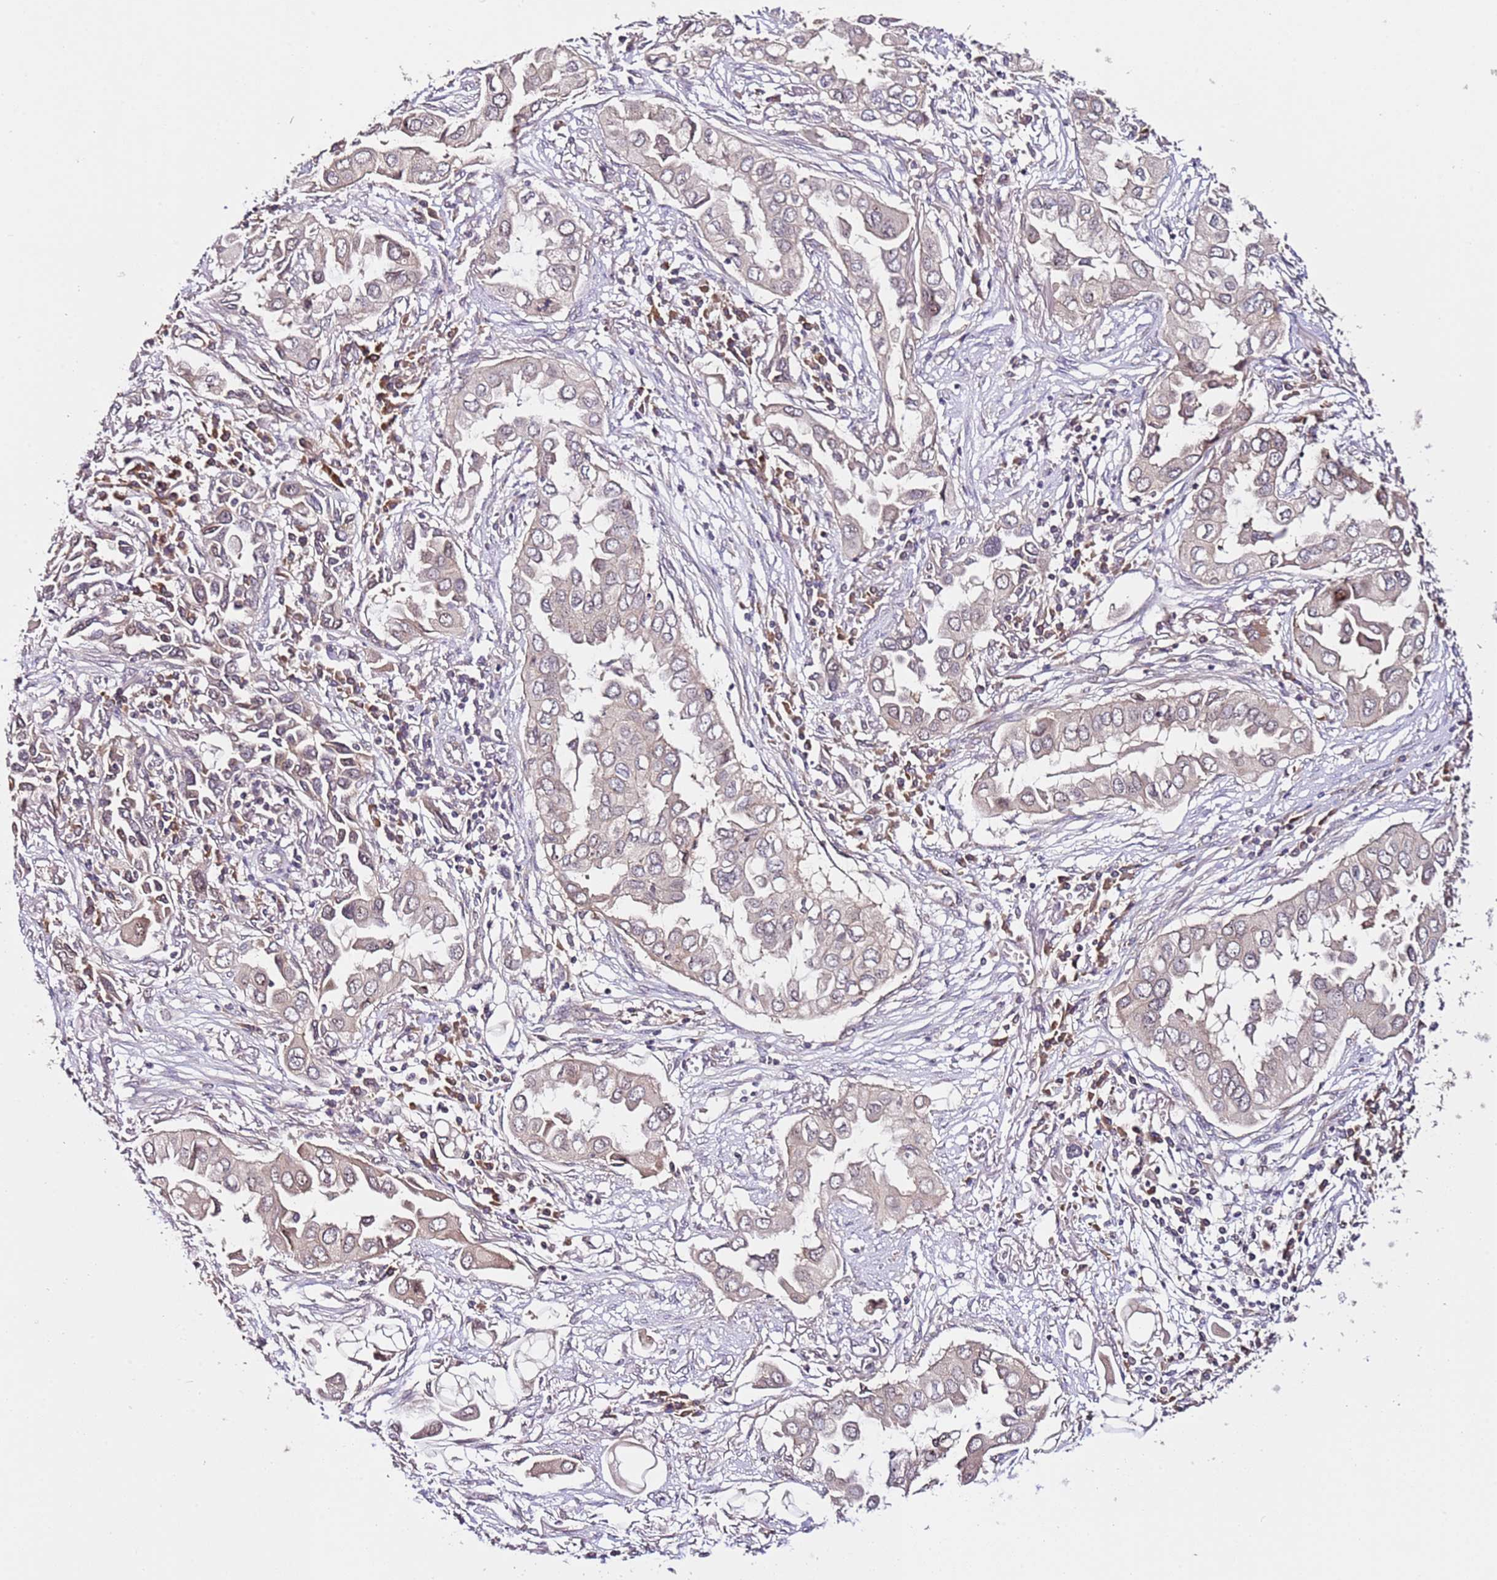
{"staining": {"intensity": "weak", "quantity": ">75%", "location": "cytoplasmic/membranous"}, "tissue": "lung cancer", "cell_type": "Tumor cells", "image_type": "cancer", "snomed": [{"axis": "morphology", "description": "Adenocarcinoma, NOS"}, {"axis": "topography", "description": "Lung"}], "caption": "Human lung adenocarcinoma stained with a brown dye demonstrates weak cytoplasmic/membranous positive staining in about >75% of tumor cells.", "gene": "DDX27", "patient": {"sex": "female", "age": 76}}